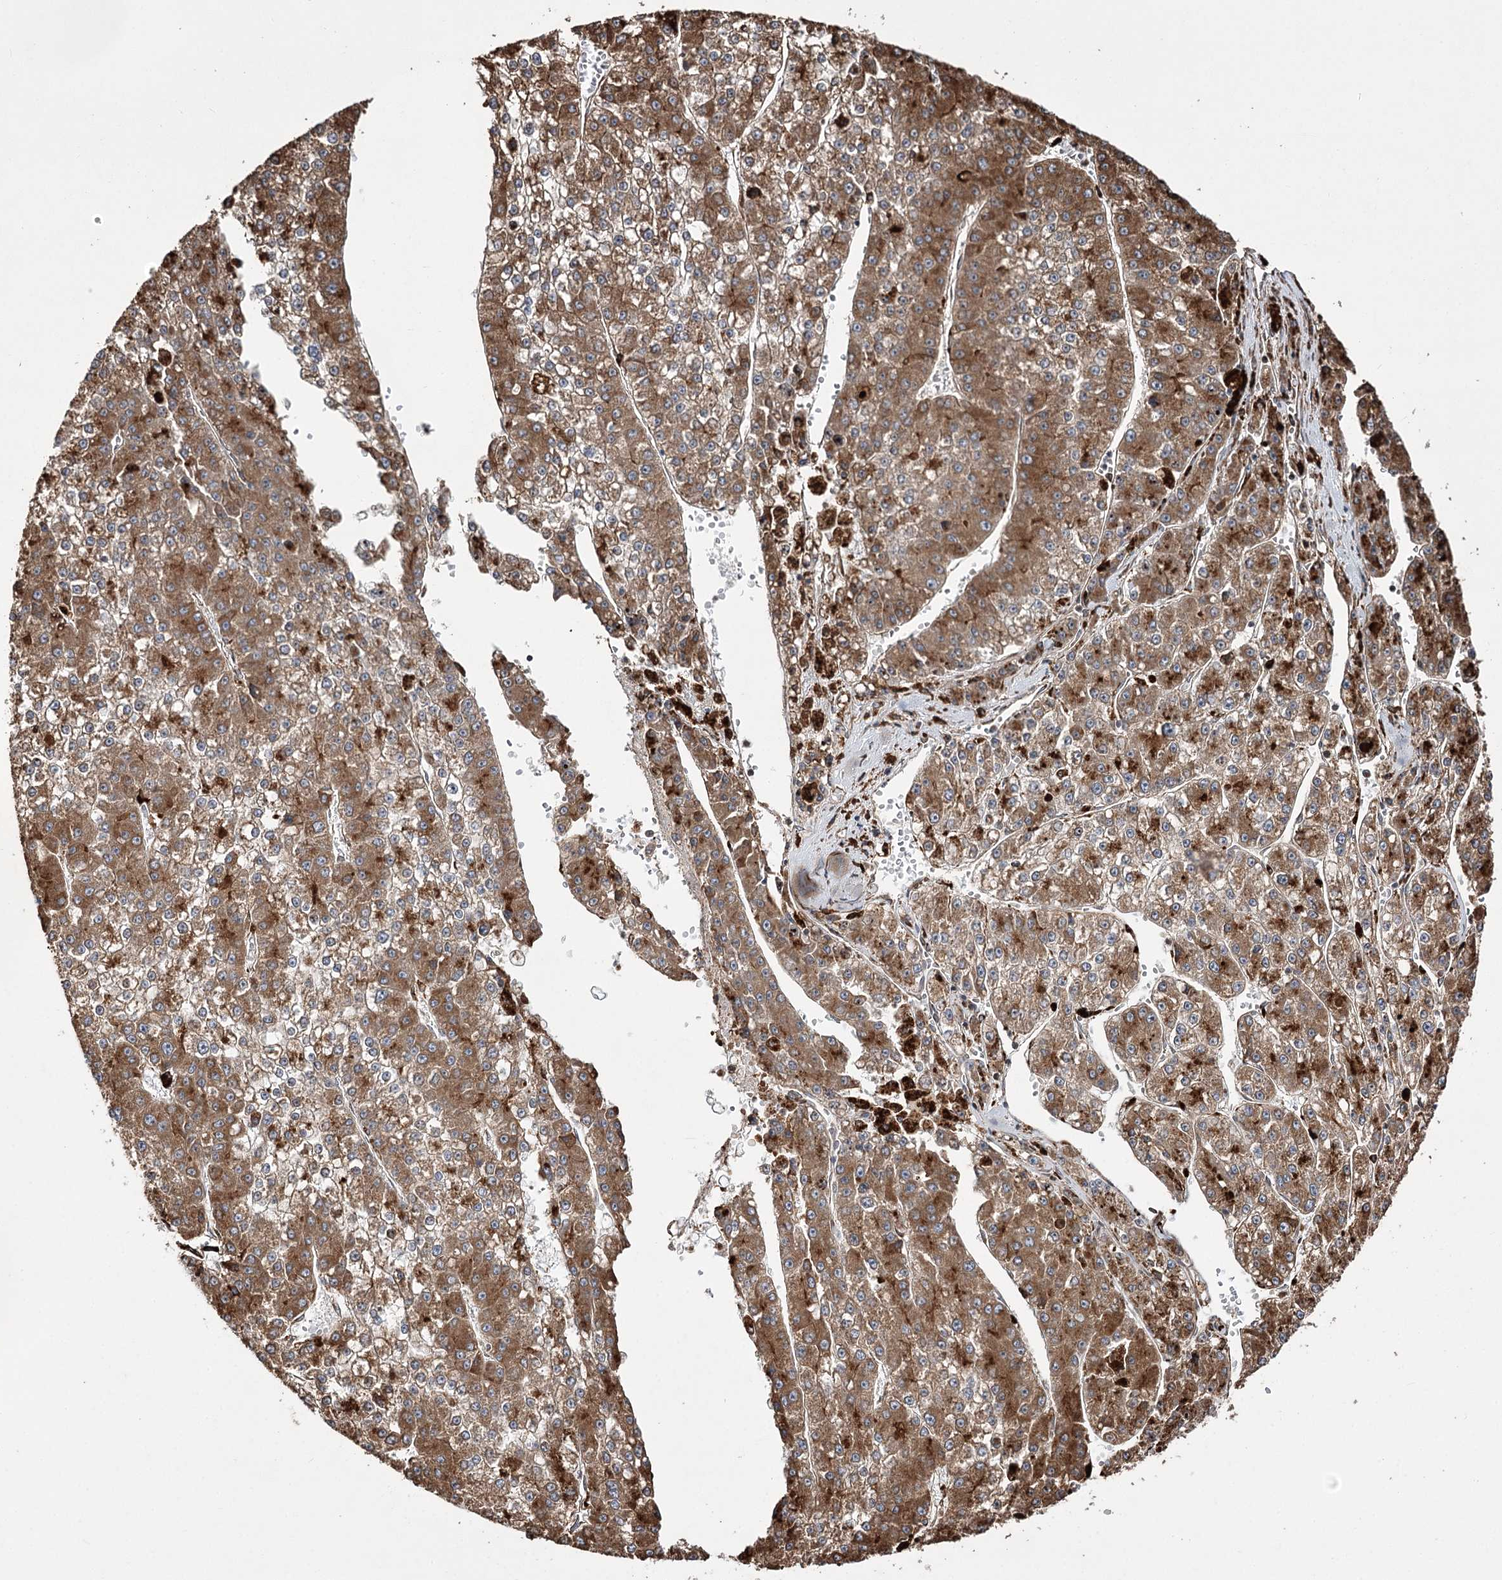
{"staining": {"intensity": "moderate", "quantity": ">75%", "location": "cytoplasmic/membranous"}, "tissue": "liver cancer", "cell_type": "Tumor cells", "image_type": "cancer", "snomed": [{"axis": "morphology", "description": "Carcinoma, Hepatocellular, NOS"}, {"axis": "topography", "description": "Liver"}], "caption": "The photomicrograph shows a brown stain indicating the presence of a protein in the cytoplasmic/membranous of tumor cells in liver cancer.", "gene": "FANCL", "patient": {"sex": "female", "age": 73}}